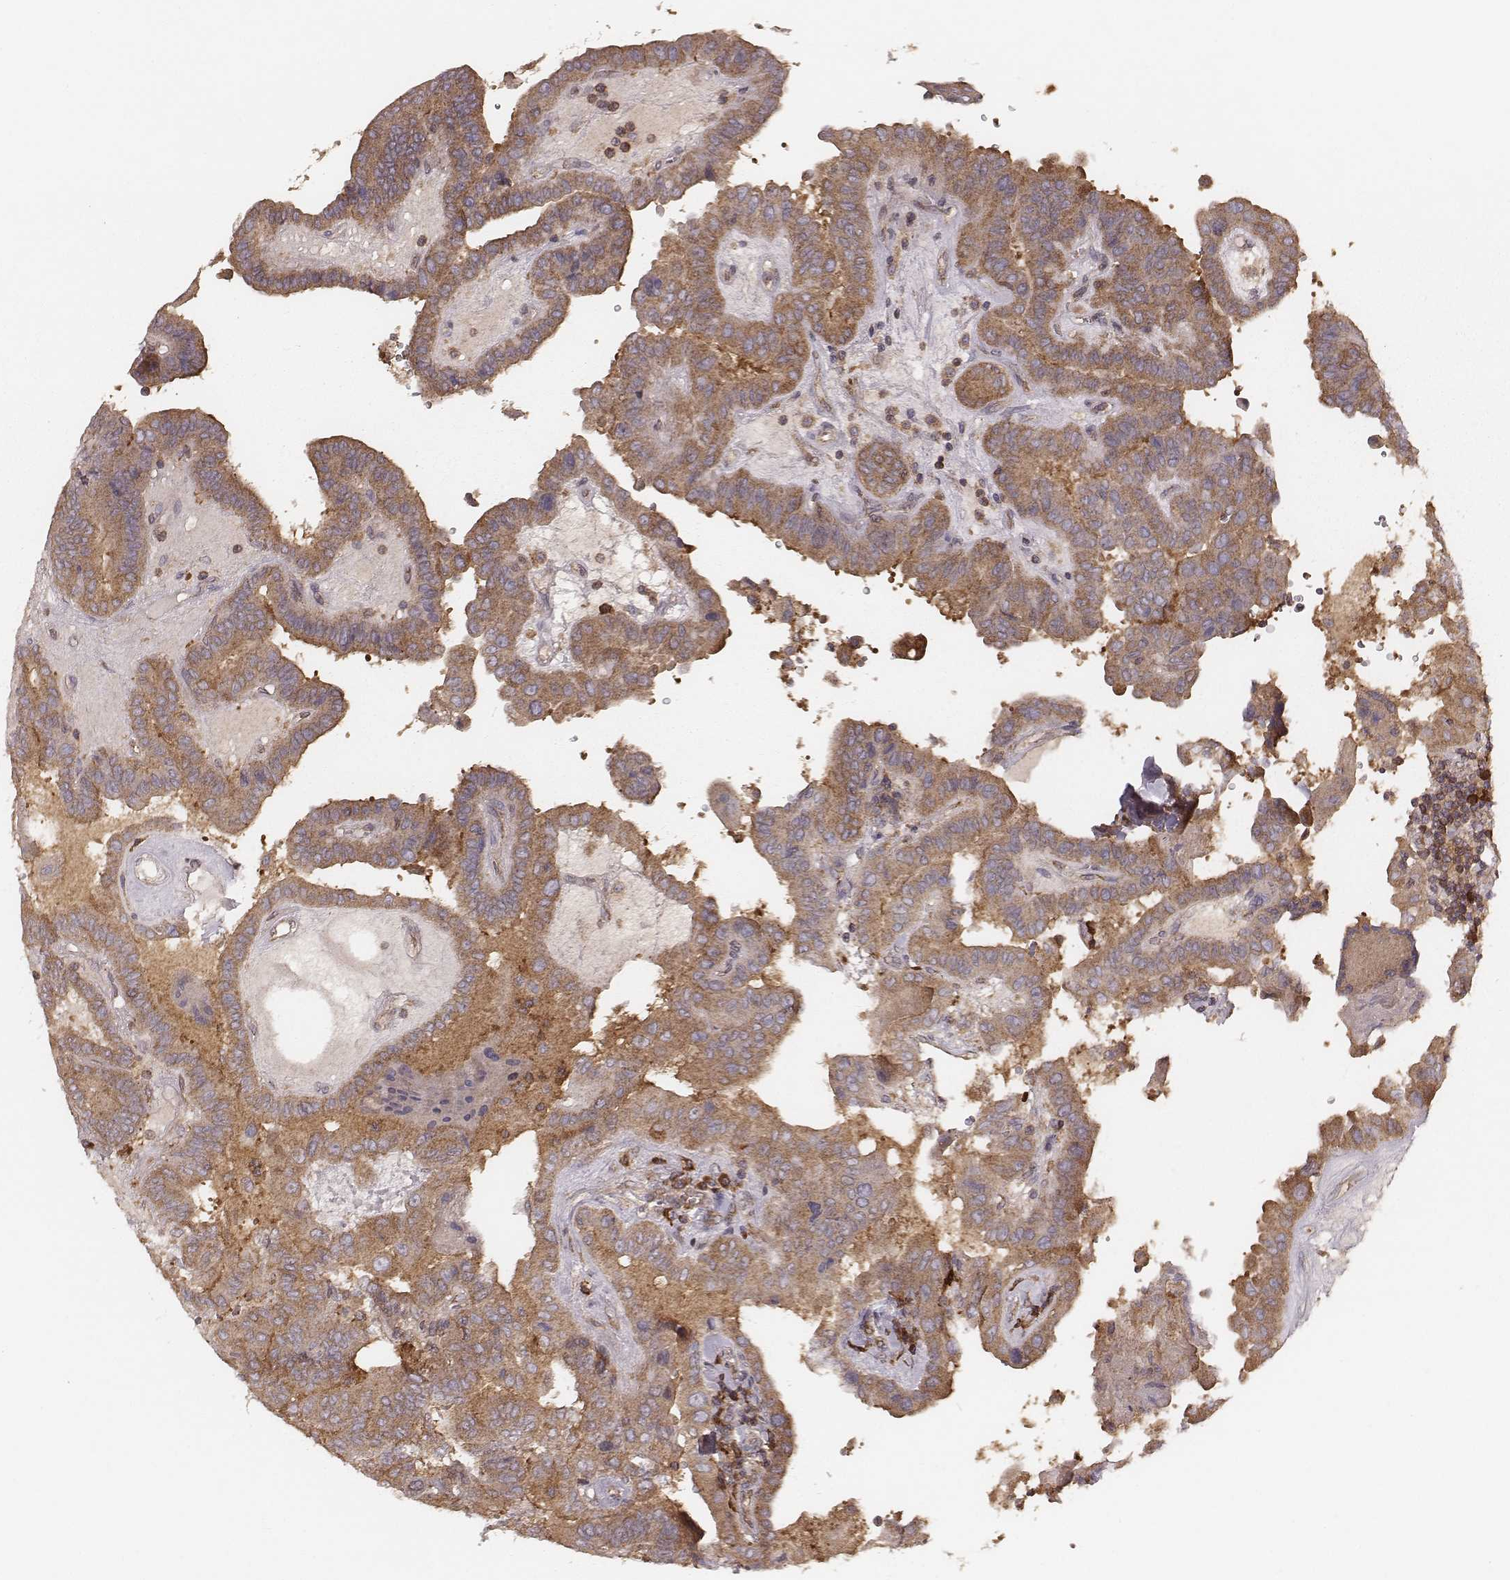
{"staining": {"intensity": "moderate", "quantity": ">75%", "location": "cytoplasmic/membranous"}, "tissue": "thyroid cancer", "cell_type": "Tumor cells", "image_type": "cancer", "snomed": [{"axis": "morphology", "description": "Papillary adenocarcinoma, NOS"}, {"axis": "topography", "description": "Thyroid gland"}], "caption": "Immunohistochemistry (IHC) photomicrograph of thyroid cancer stained for a protein (brown), which displays medium levels of moderate cytoplasmic/membranous staining in approximately >75% of tumor cells.", "gene": "CARS1", "patient": {"sex": "female", "age": 37}}